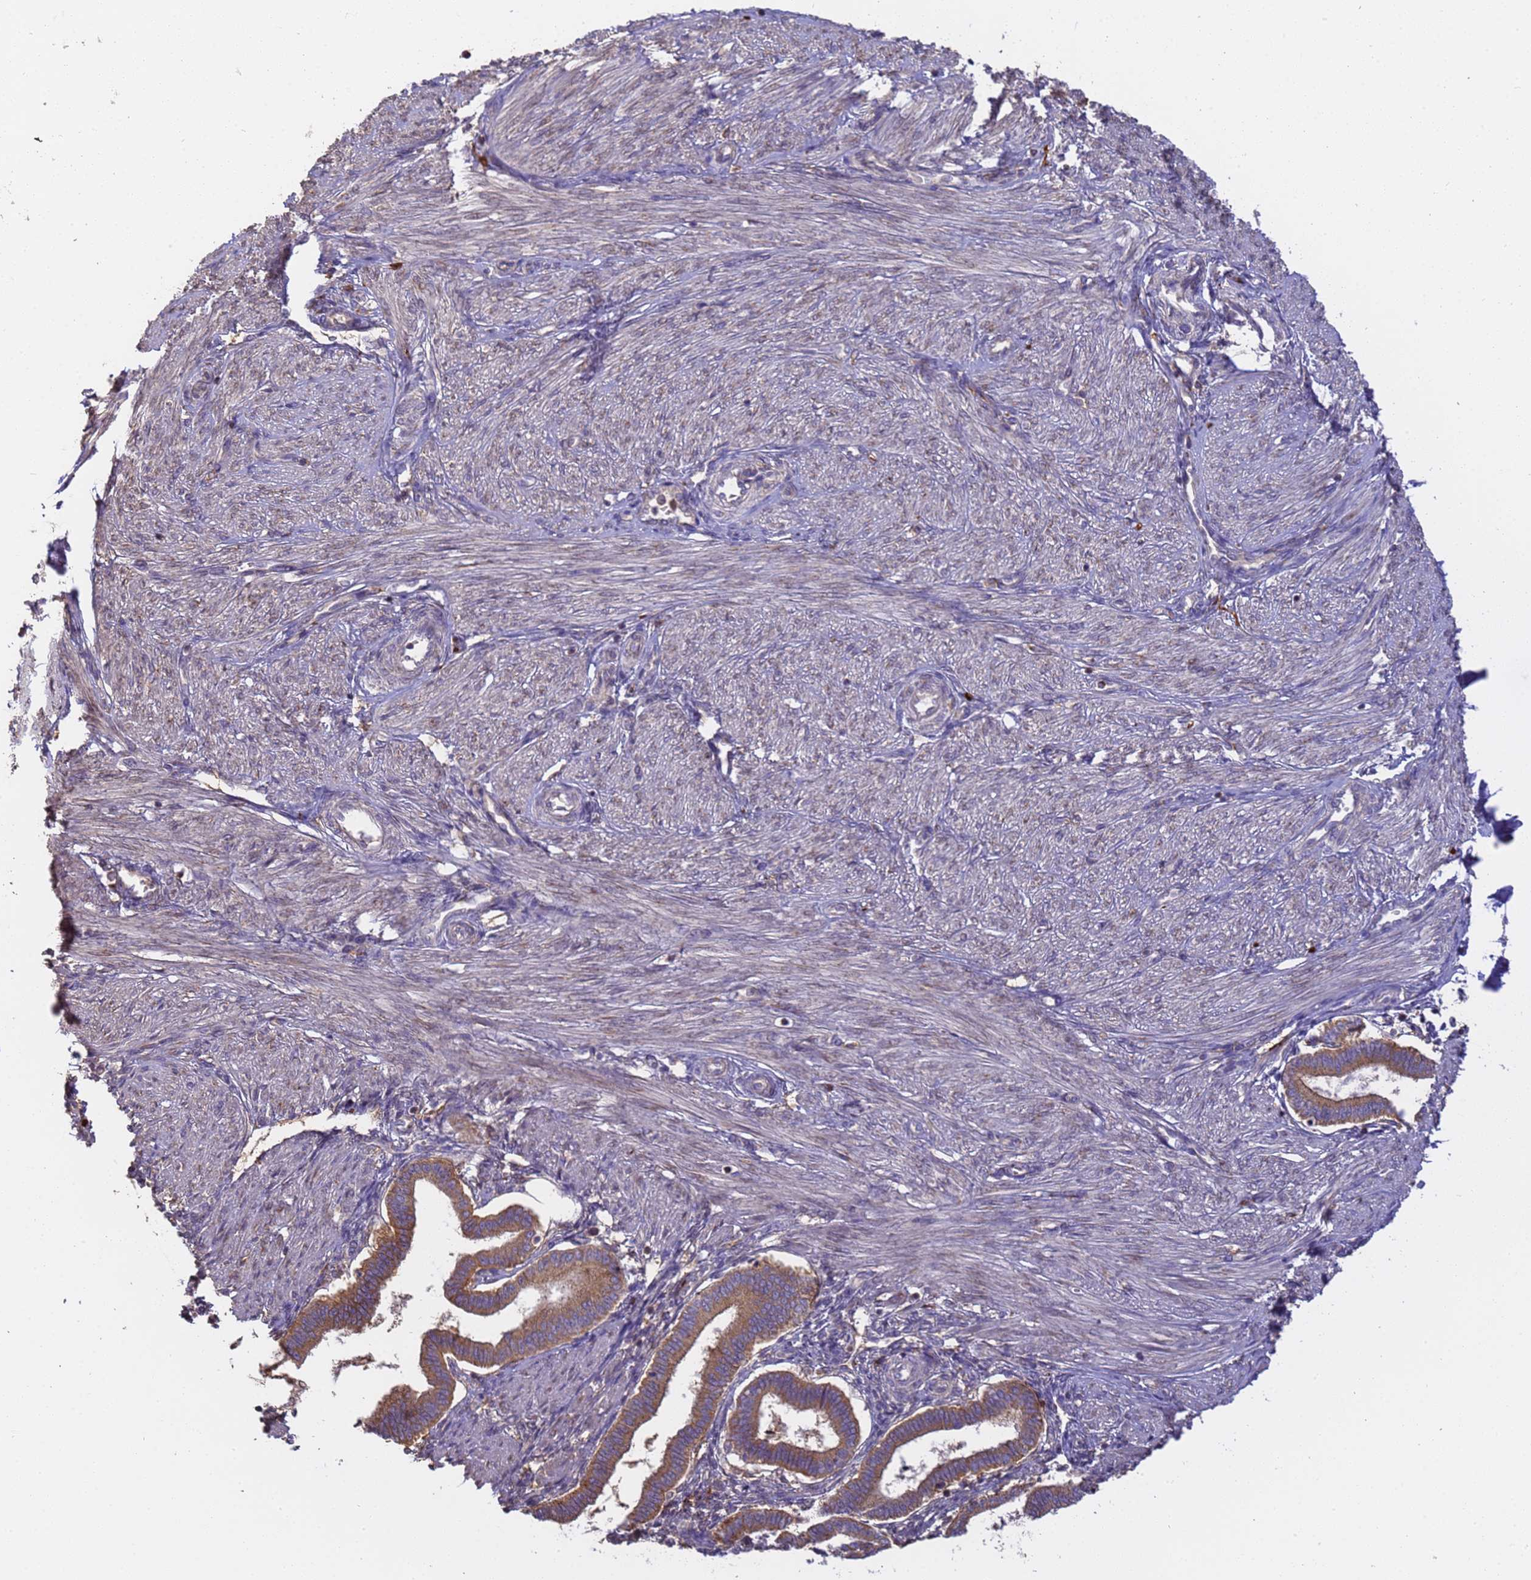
{"staining": {"intensity": "moderate", "quantity": "<25%", "location": "cytoplasmic/membranous"}, "tissue": "endometrium", "cell_type": "Cells in endometrial stroma", "image_type": "normal", "snomed": [{"axis": "morphology", "description": "Normal tissue, NOS"}, {"axis": "topography", "description": "Endometrium"}], "caption": "Immunohistochemical staining of normal human endometrium displays <25% levels of moderate cytoplasmic/membranous protein staining in about <25% of cells in endometrial stroma. The staining was performed using DAB (3,3'-diaminobenzidine), with brown indicating positive protein expression. Nuclei are stained blue with hematoxylin.", "gene": "M6PR", "patient": {"sex": "female", "age": 24}}